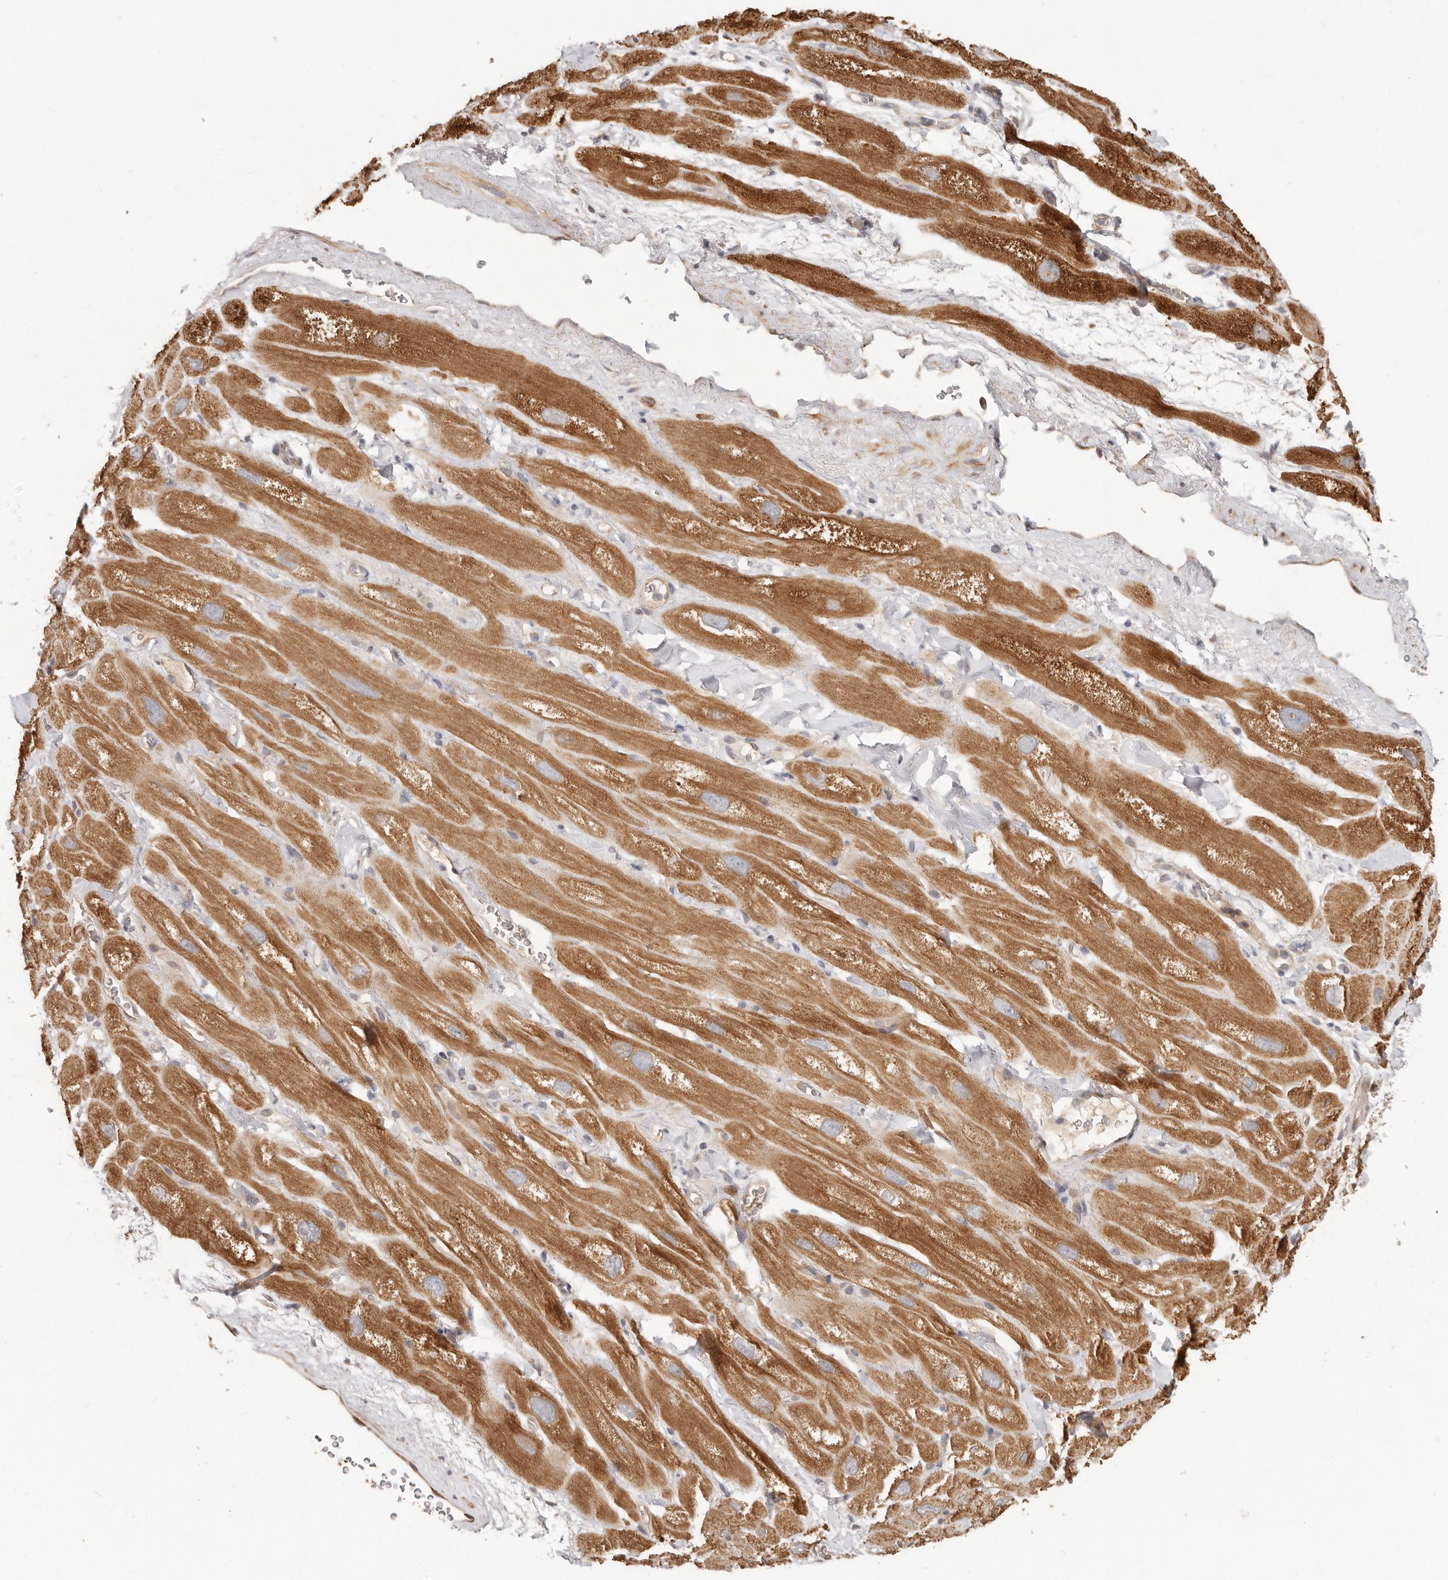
{"staining": {"intensity": "strong", "quantity": ">75%", "location": "cytoplasmic/membranous"}, "tissue": "heart muscle", "cell_type": "Cardiomyocytes", "image_type": "normal", "snomed": [{"axis": "morphology", "description": "Normal tissue, NOS"}, {"axis": "topography", "description": "Heart"}], "caption": "A high amount of strong cytoplasmic/membranous positivity is appreciated in approximately >75% of cardiomyocytes in unremarkable heart muscle.", "gene": "MTFR2", "patient": {"sex": "male", "age": 49}}